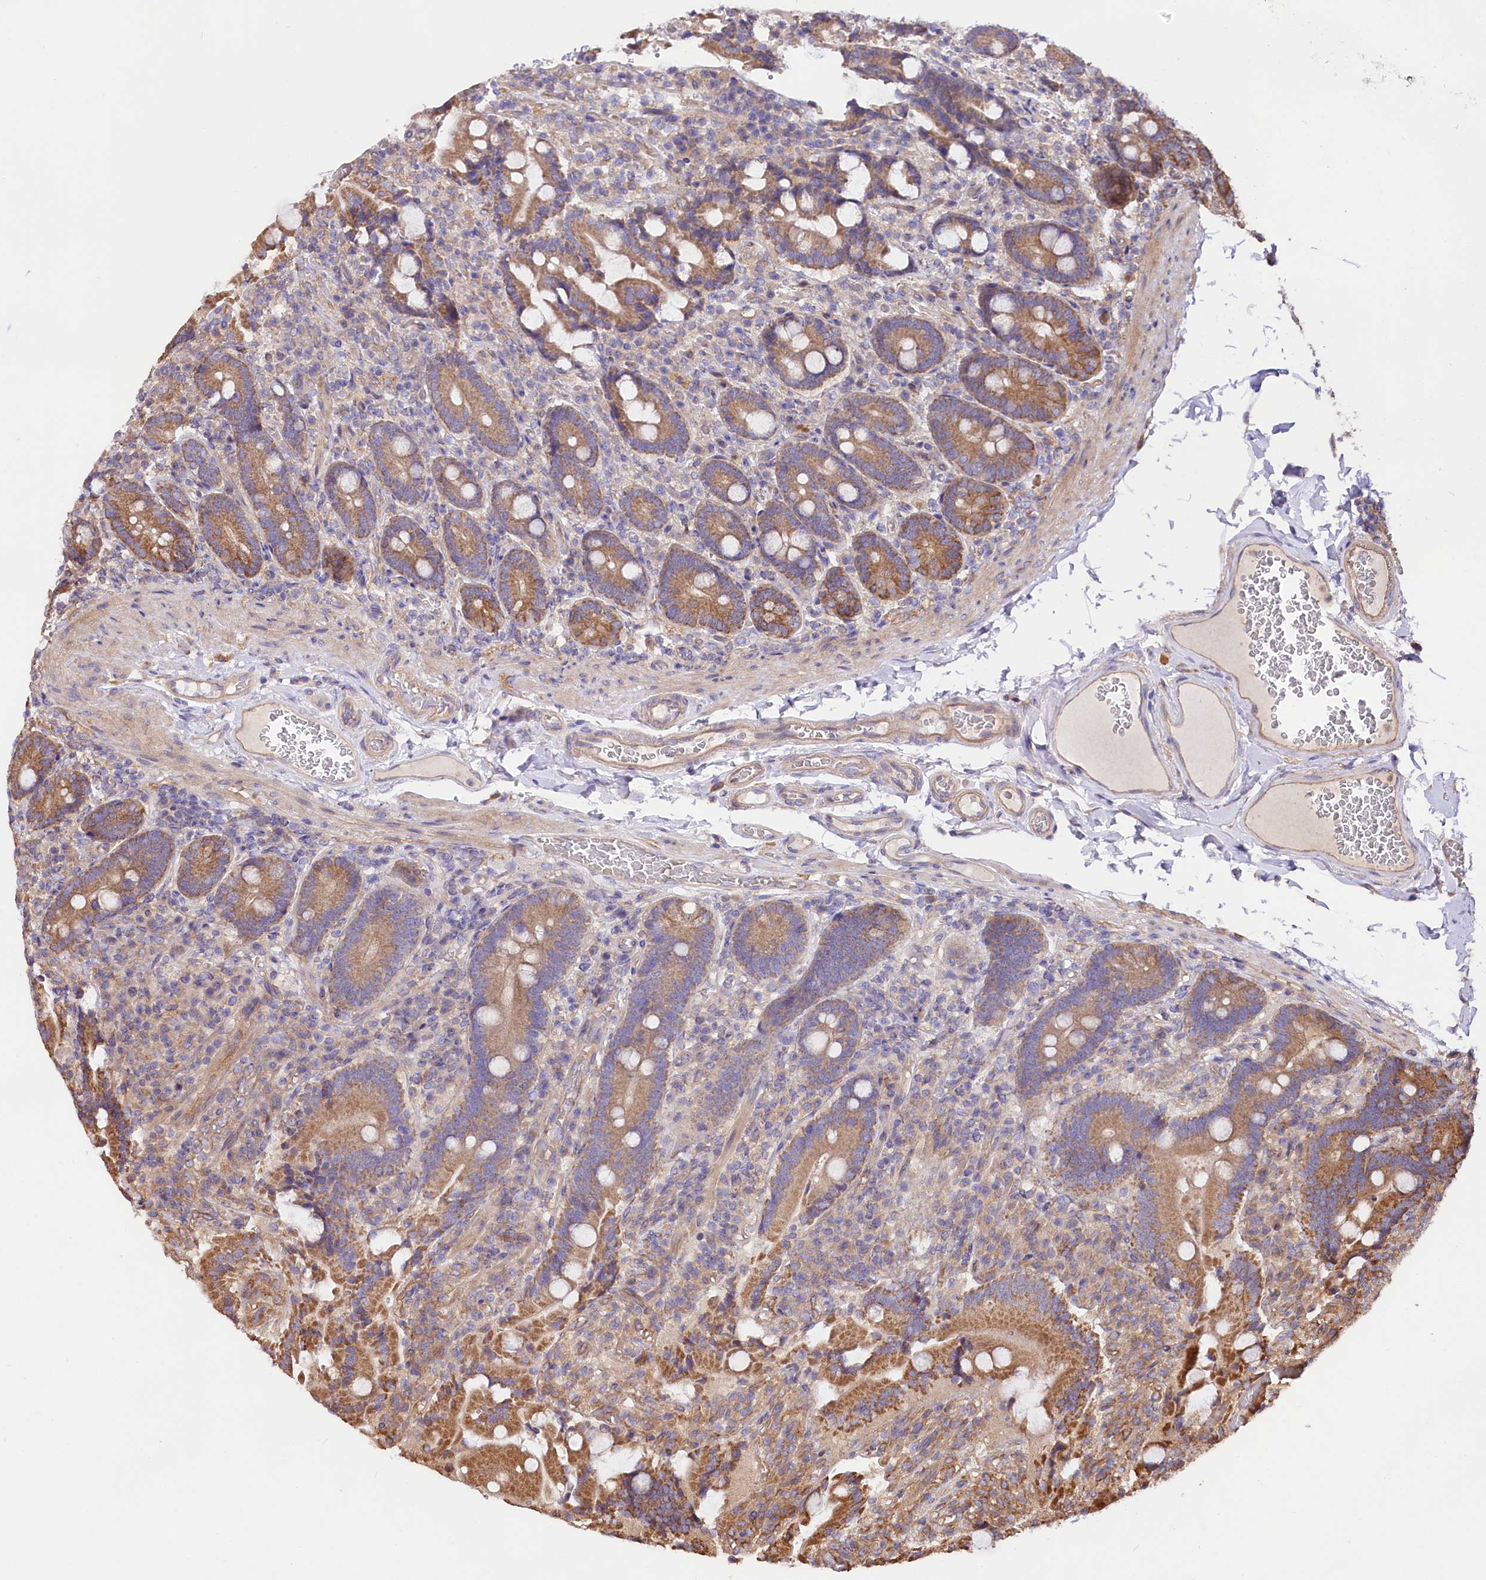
{"staining": {"intensity": "moderate", "quantity": ">75%", "location": "cytoplasmic/membranous"}, "tissue": "duodenum", "cell_type": "Glandular cells", "image_type": "normal", "snomed": [{"axis": "morphology", "description": "Normal tissue, NOS"}, {"axis": "topography", "description": "Duodenum"}], "caption": "IHC histopathology image of unremarkable duodenum stained for a protein (brown), which exhibits medium levels of moderate cytoplasmic/membranous positivity in approximately >75% of glandular cells.", "gene": "CEP295", "patient": {"sex": "female", "age": 62}}